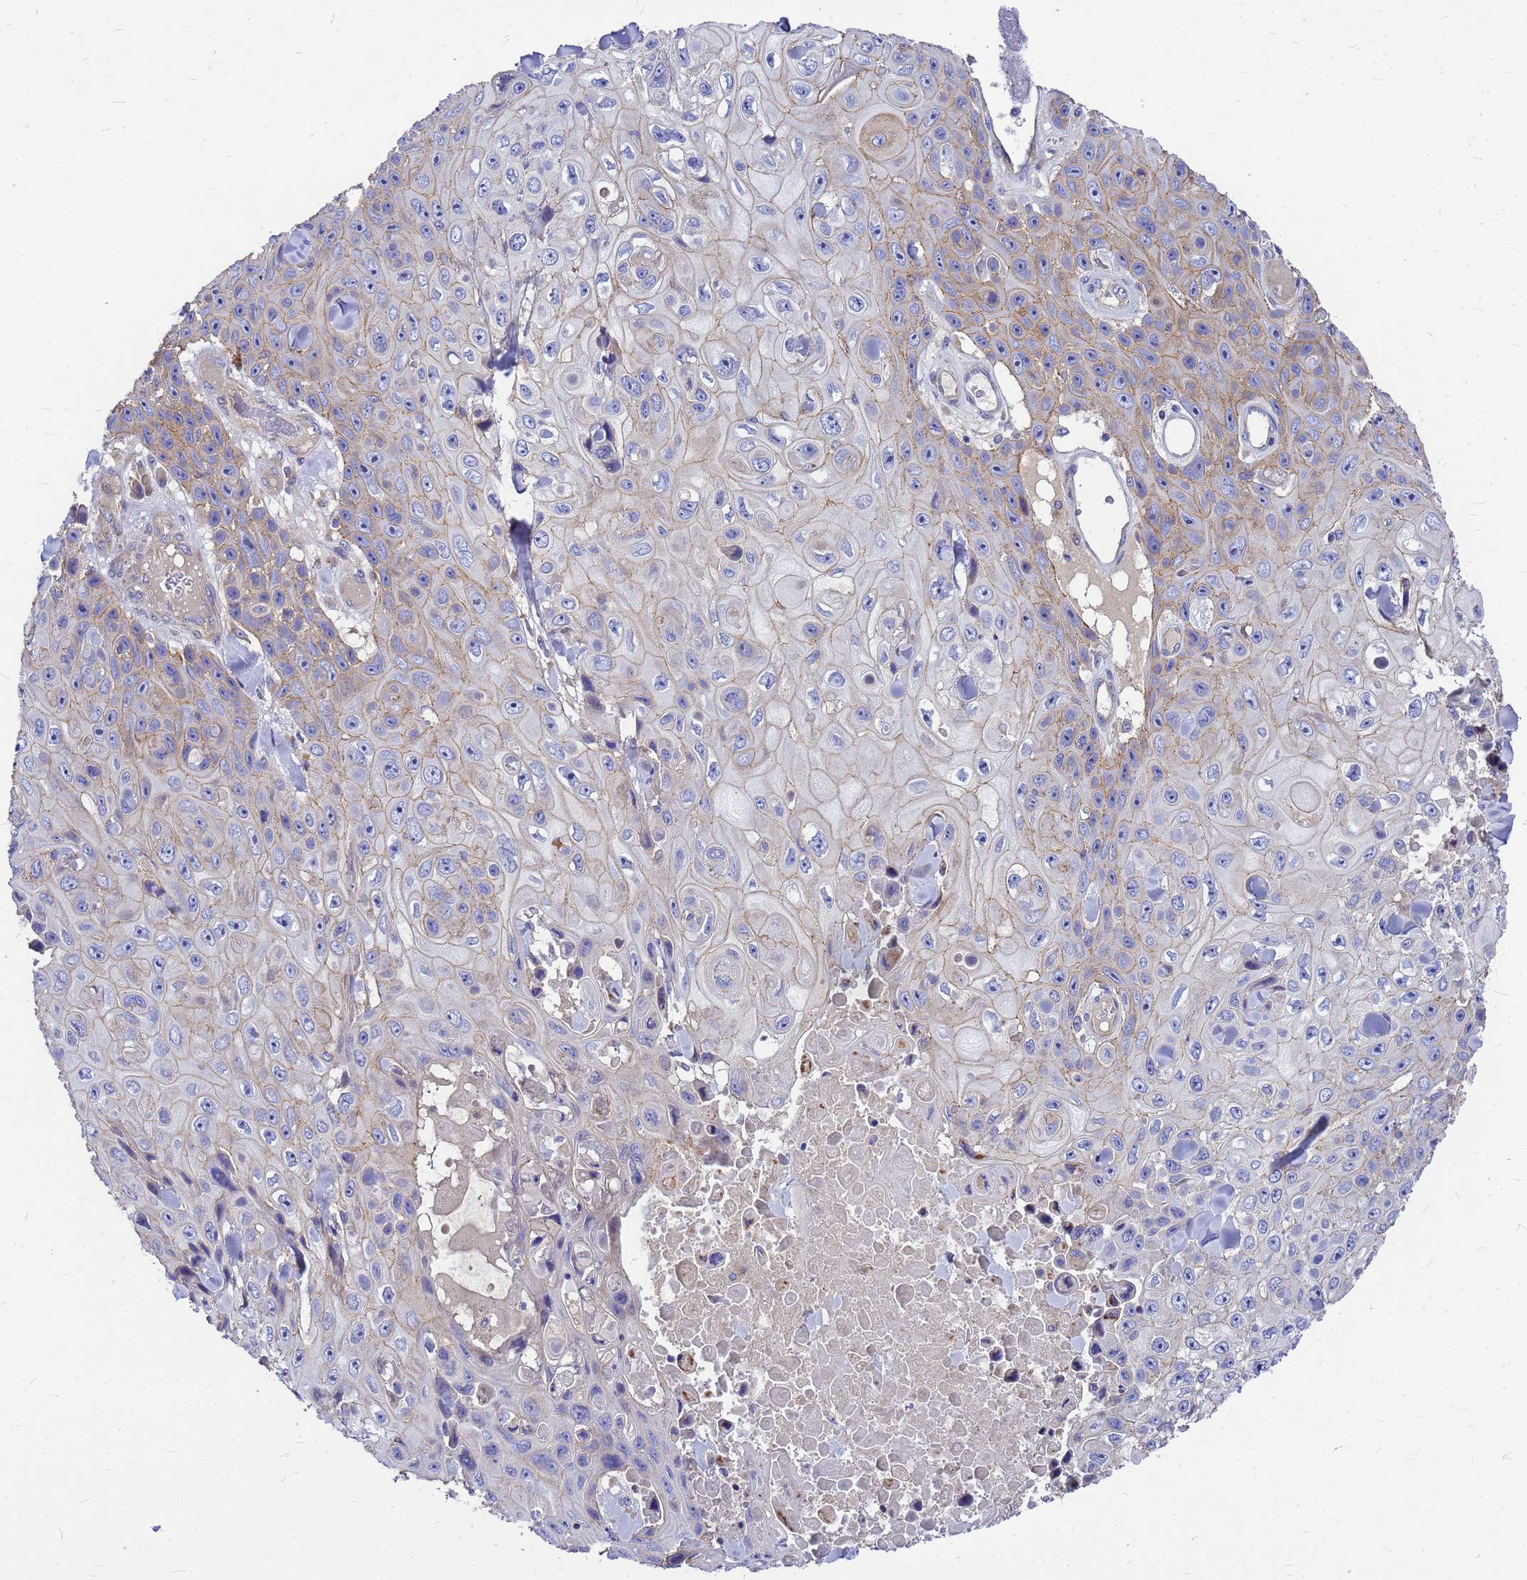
{"staining": {"intensity": "weak", "quantity": "25%-75%", "location": "cytoplasmic/membranous"}, "tissue": "skin cancer", "cell_type": "Tumor cells", "image_type": "cancer", "snomed": [{"axis": "morphology", "description": "Squamous cell carcinoma, NOS"}, {"axis": "topography", "description": "Skin"}], "caption": "A photomicrograph of squamous cell carcinoma (skin) stained for a protein exhibits weak cytoplasmic/membranous brown staining in tumor cells.", "gene": "FBXW5", "patient": {"sex": "male", "age": 82}}